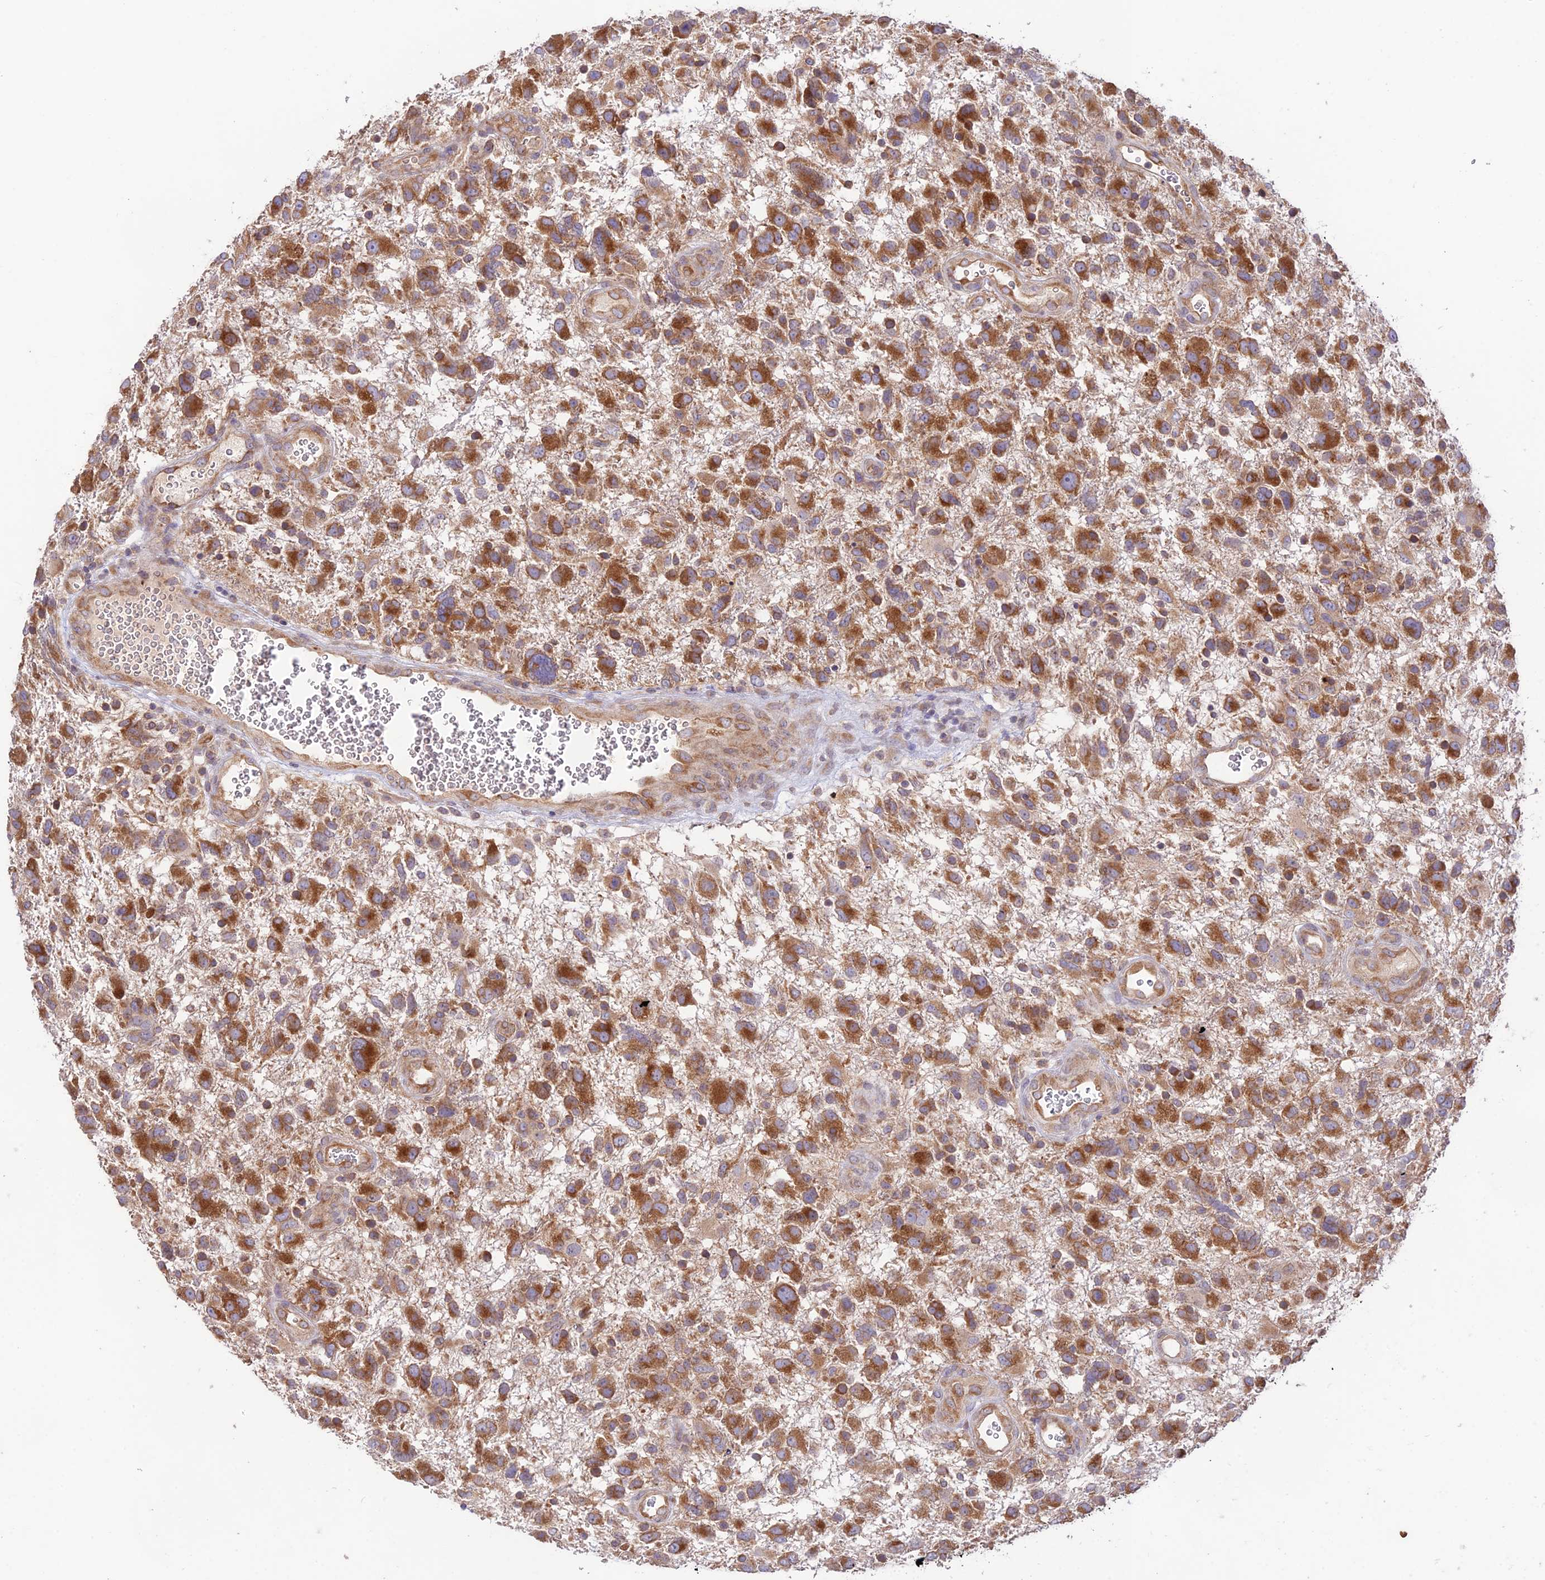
{"staining": {"intensity": "strong", "quantity": ">75%", "location": "cytoplasmic/membranous"}, "tissue": "glioma", "cell_type": "Tumor cells", "image_type": "cancer", "snomed": [{"axis": "morphology", "description": "Glioma, malignant, High grade"}, {"axis": "topography", "description": "Brain"}], "caption": "Glioma stained for a protein (brown) shows strong cytoplasmic/membranous positive positivity in approximately >75% of tumor cells.", "gene": "TMEM259", "patient": {"sex": "male", "age": 61}}